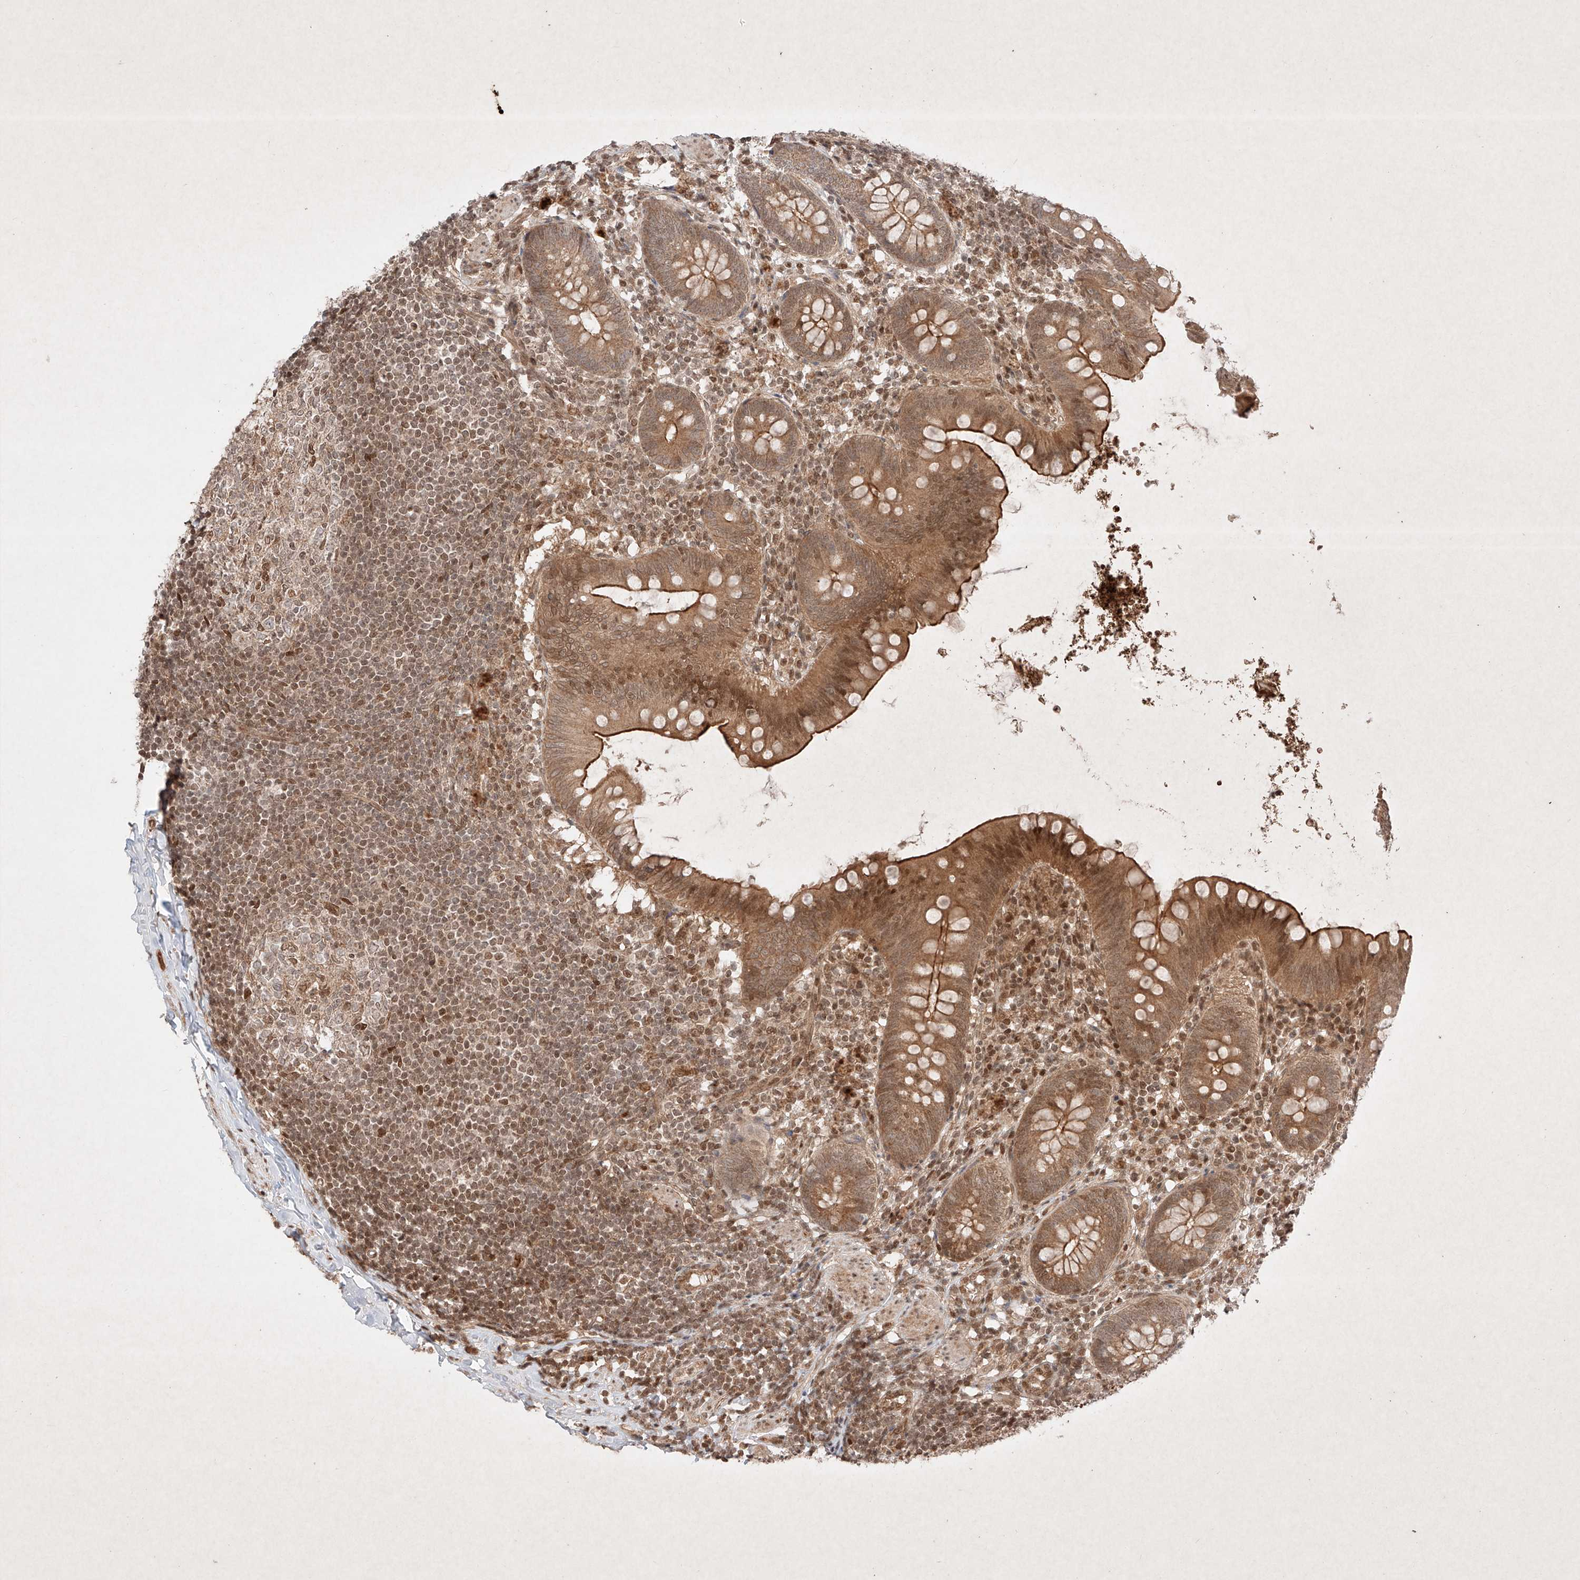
{"staining": {"intensity": "strong", "quantity": "25%-75%", "location": "cytoplasmic/membranous"}, "tissue": "appendix", "cell_type": "Glandular cells", "image_type": "normal", "snomed": [{"axis": "morphology", "description": "Normal tissue, NOS"}, {"axis": "topography", "description": "Appendix"}], "caption": "This image shows IHC staining of unremarkable human appendix, with high strong cytoplasmic/membranous positivity in approximately 25%-75% of glandular cells.", "gene": "RNF31", "patient": {"sex": "female", "age": 62}}